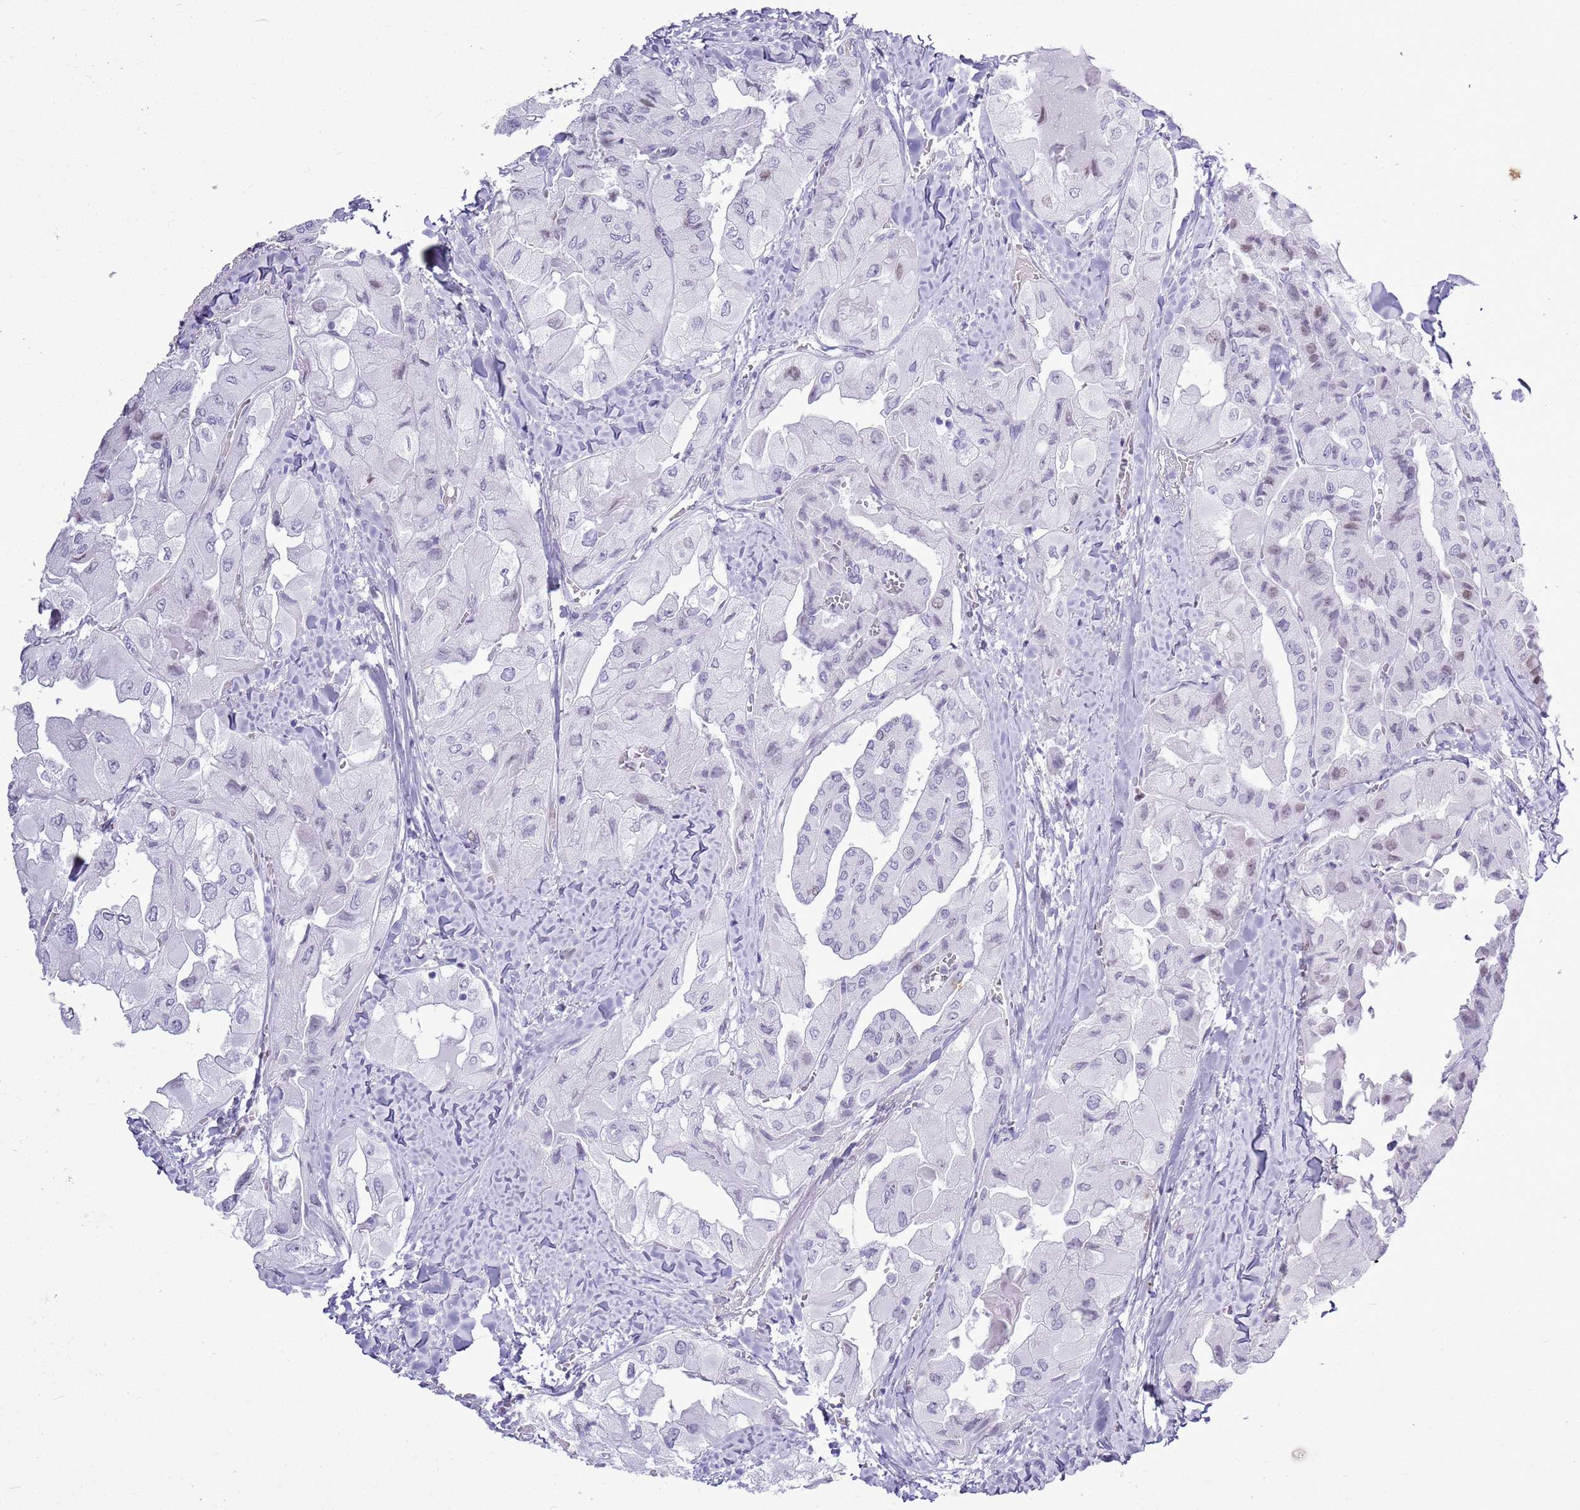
{"staining": {"intensity": "negative", "quantity": "none", "location": "none"}, "tissue": "thyroid cancer", "cell_type": "Tumor cells", "image_type": "cancer", "snomed": [{"axis": "morphology", "description": "Normal tissue, NOS"}, {"axis": "morphology", "description": "Papillary adenocarcinoma, NOS"}, {"axis": "topography", "description": "Thyroid gland"}], "caption": "A high-resolution histopathology image shows IHC staining of thyroid cancer, which demonstrates no significant staining in tumor cells.", "gene": "ASIP", "patient": {"sex": "female", "age": 59}}